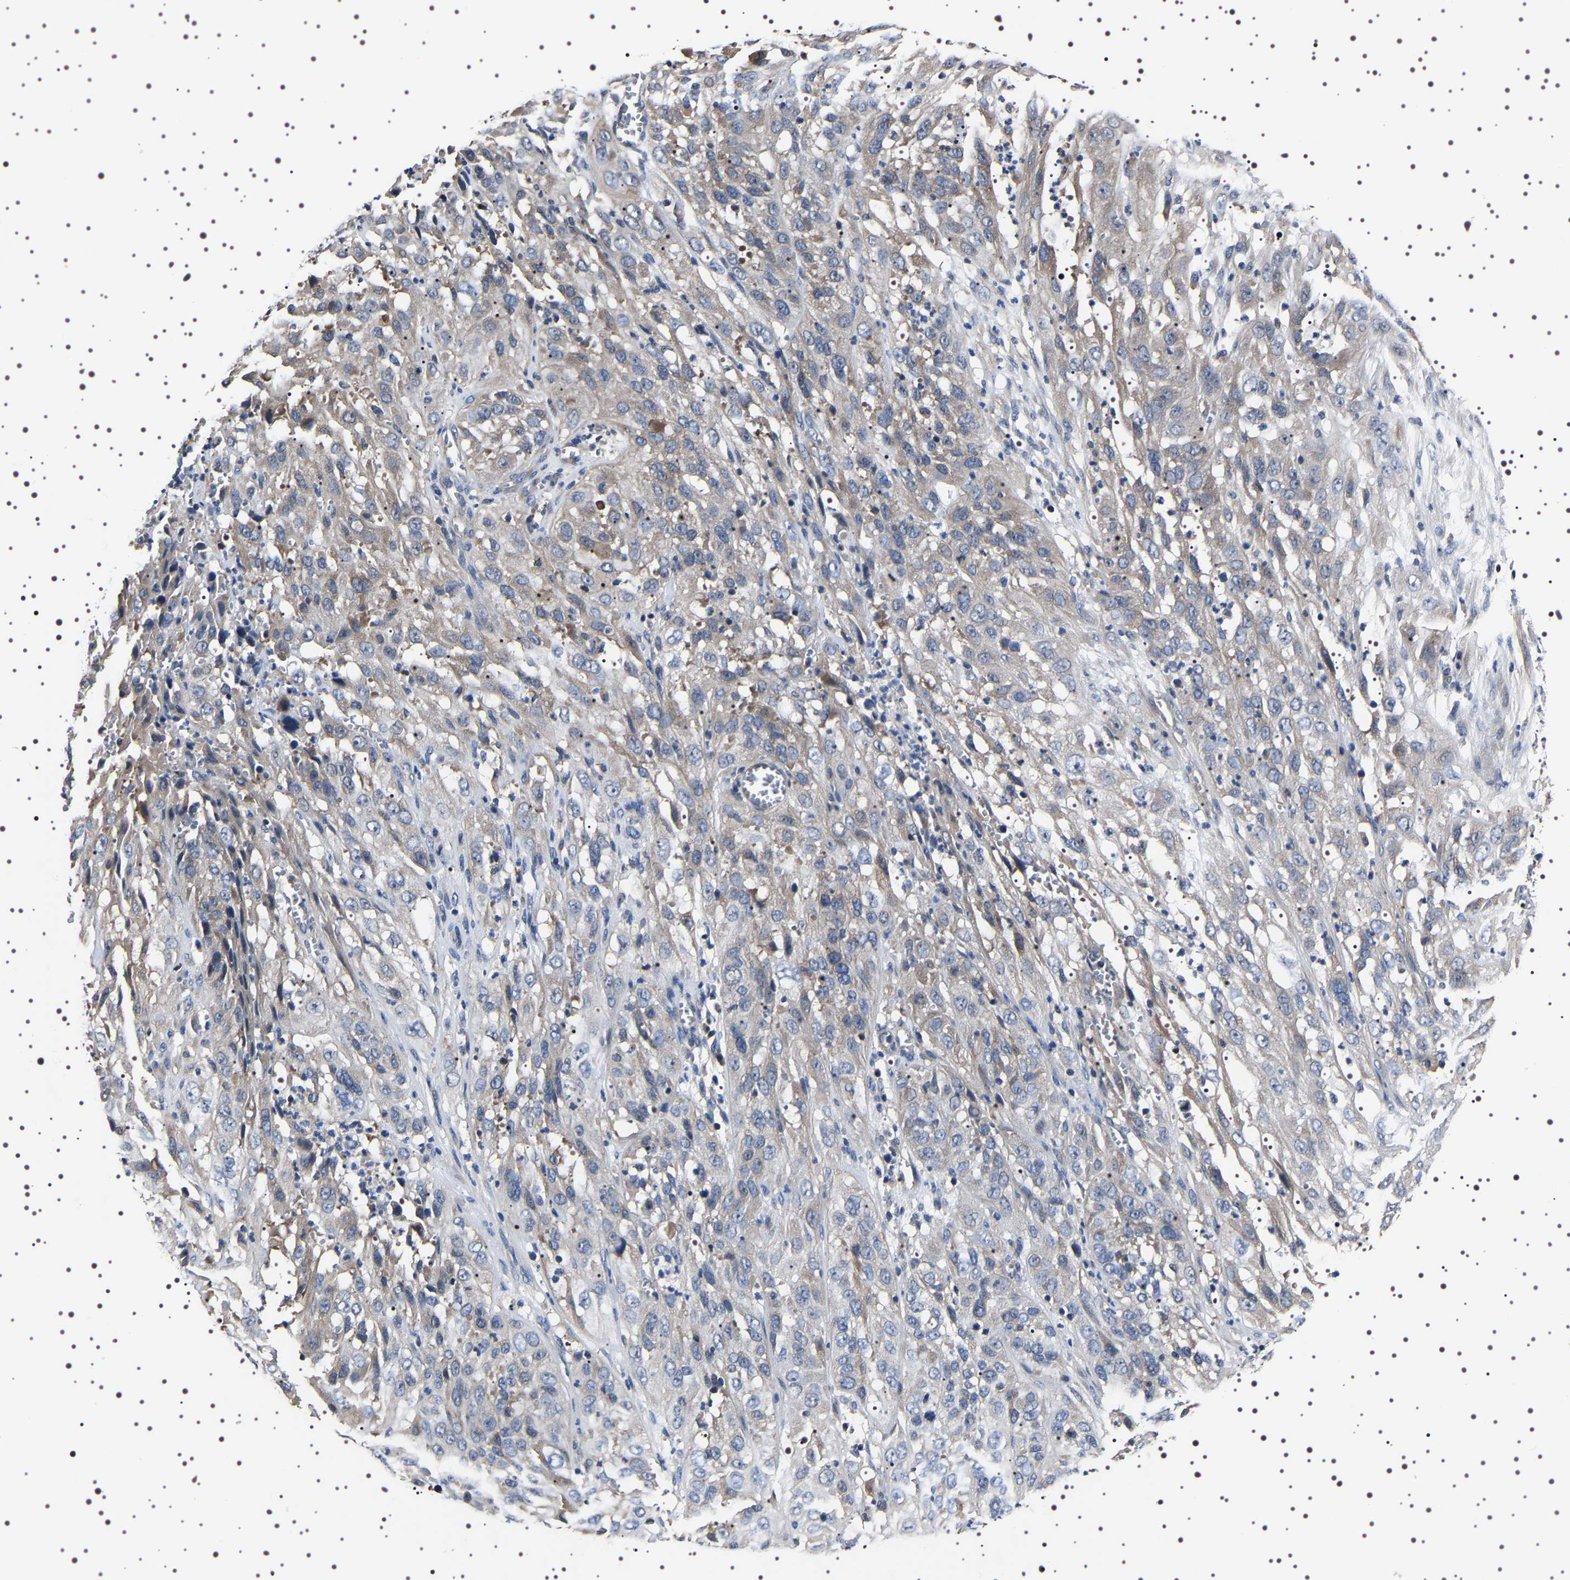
{"staining": {"intensity": "weak", "quantity": "<25%", "location": "cytoplasmic/membranous"}, "tissue": "cervical cancer", "cell_type": "Tumor cells", "image_type": "cancer", "snomed": [{"axis": "morphology", "description": "Squamous cell carcinoma, NOS"}, {"axis": "topography", "description": "Cervix"}], "caption": "Cervical cancer (squamous cell carcinoma) was stained to show a protein in brown. There is no significant expression in tumor cells.", "gene": "TARBP1", "patient": {"sex": "female", "age": 32}}